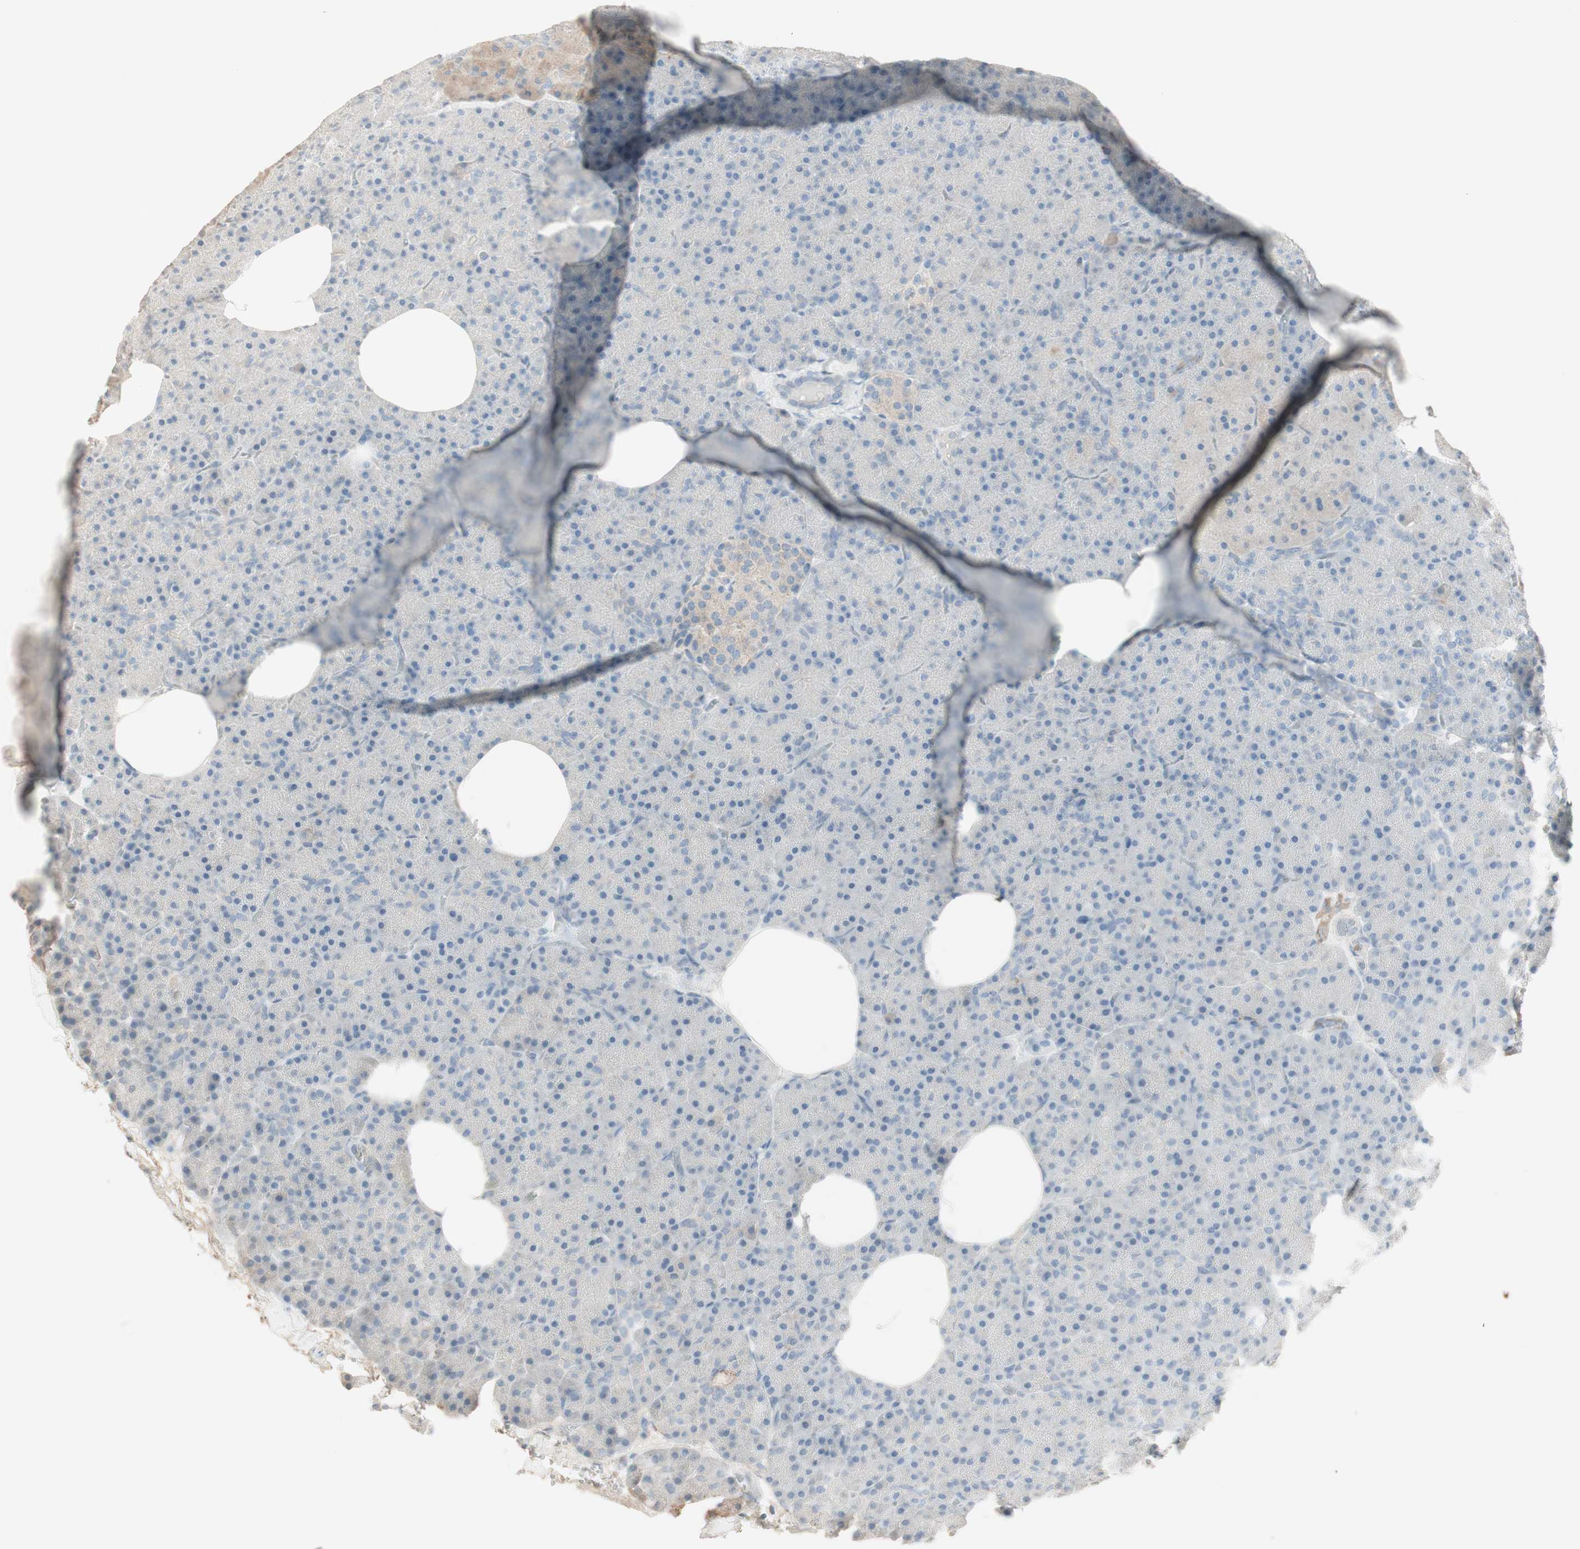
{"staining": {"intensity": "negative", "quantity": "none", "location": "none"}, "tissue": "pancreas", "cell_type": "Exocrine glandular cells", "image_type": "normal", "snomed": [{"axis": "morphology", "description": "Normal tissue, NOS"}, {"axis": "topography", "description": "Pancreas"}], "caption": "Human pancreas stained for a protein using immunohistochemistry (IHC) displays no expression in exocrine glandular cells.", "gene": "IFNG", "patient": {"sex": "female", "age": 35}}